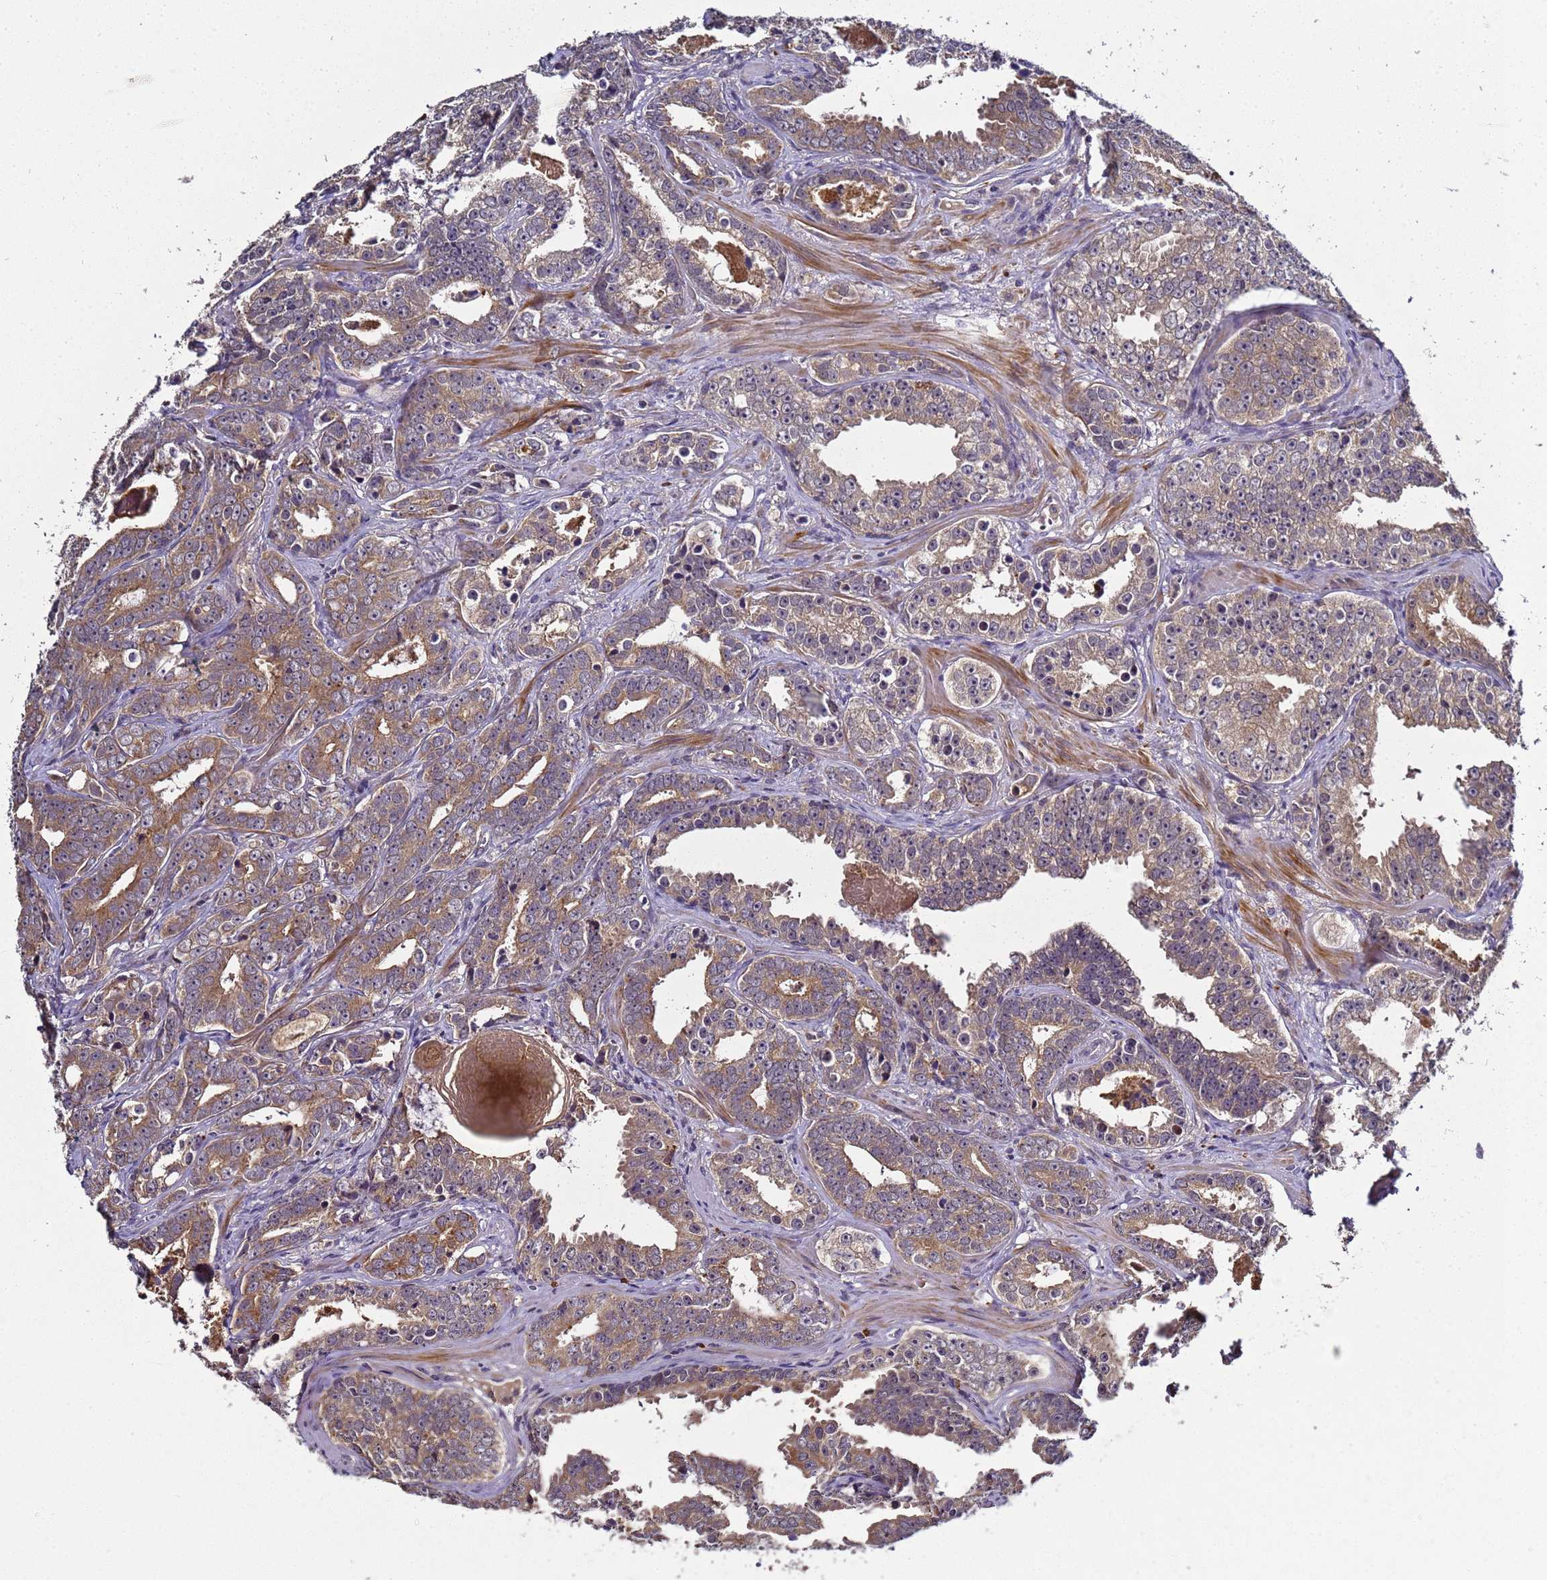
{"staining": {"intensity": "moderate", "quantity": "25%-75%", "location": "cytoplasmic/membranous"}, "tissue": "prostate cancer", "cell_type": "Tumor cells", "image_type": "cancer", "snomed": [{"axis": "morphology", "description": "Adenocarcinoma, High grade"}, {"axis": "topography", "description": "Prostate"}], "caption": "Immunohistochemistry (IHC) histopathology image of prostate cancer (adenocarcinoma (high-grade)) stained for a protein (brown), which displays medium levels of moderate cytoplasmic/membranous positivity in about 25%-75% of tumor cells.", "gene": "LGI4", "patient": {"sex": "male", "age": 62}}